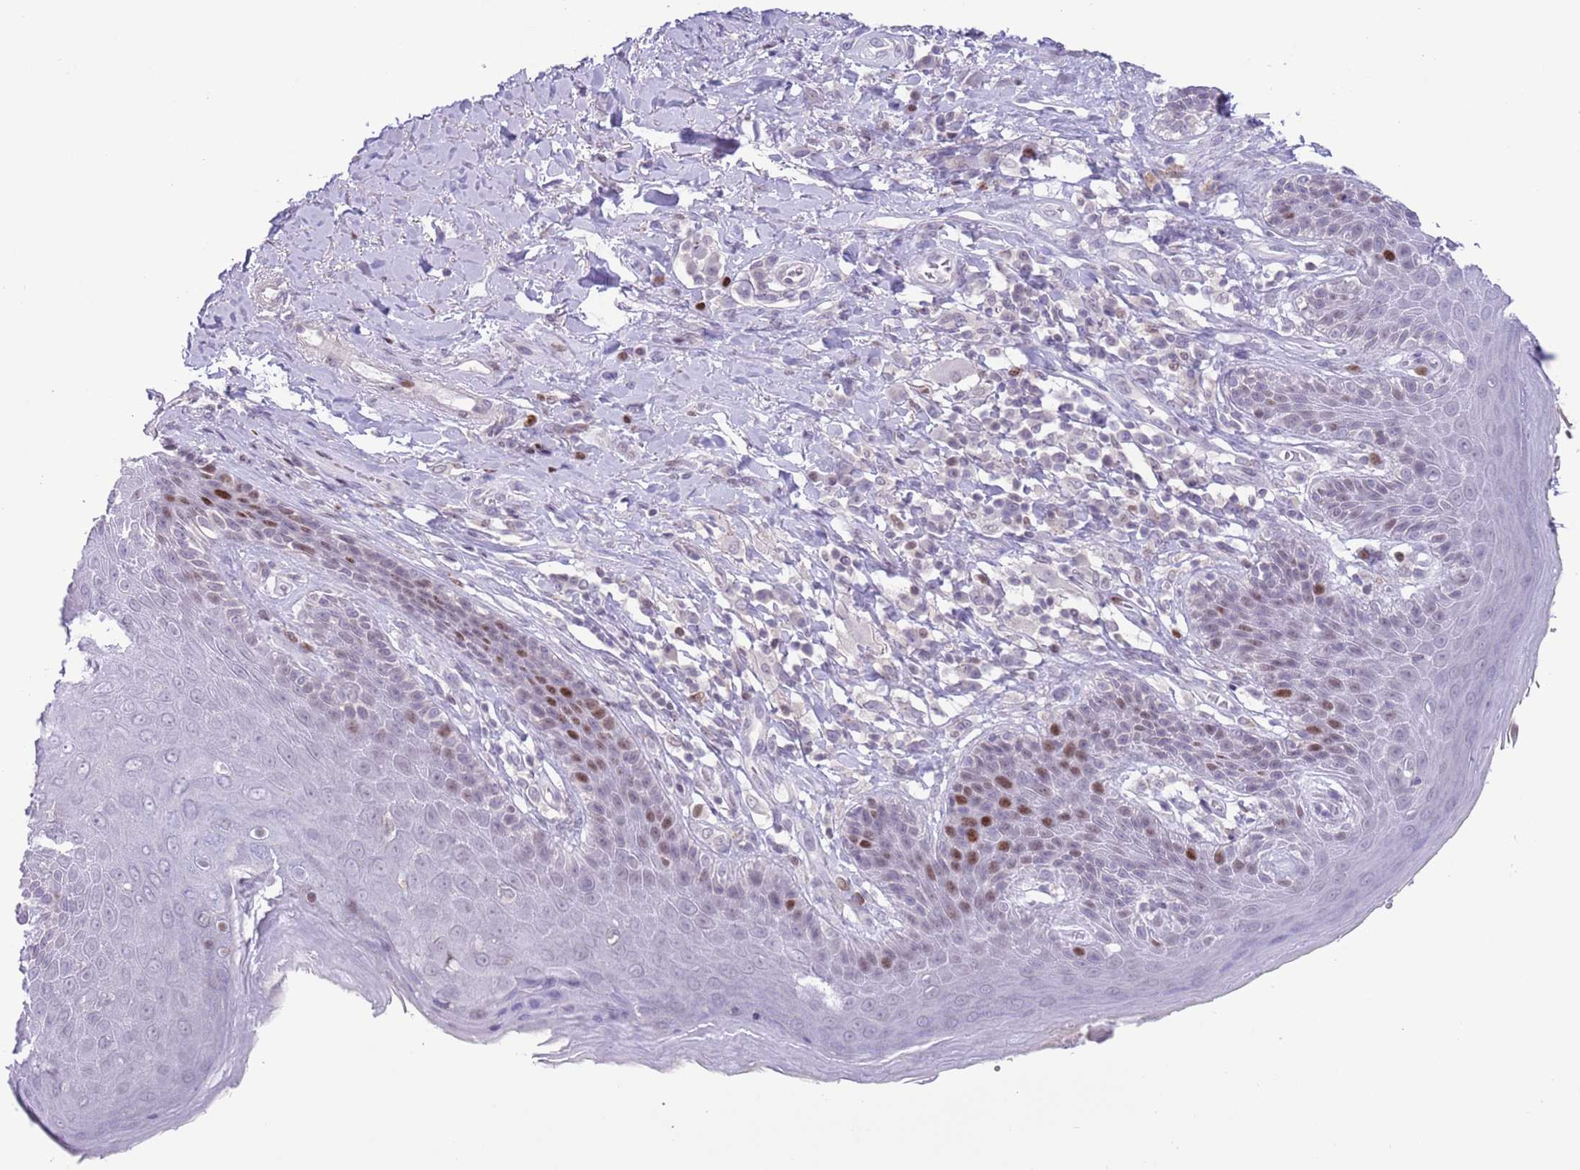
{"staining": {"intensity": "moderate", "quantity": "<25%", "location": "nuclear"}, "tissue": "skin", "cell_type": "Epidermal cells", "image_type": "normal", "snomed": [{"axis": "morphology", "description": "Normal tissue, NOS"}, {"axis": "topography", "description": "Anal"}], "caption": "A low amount of moderate nuclear staining is appreciated in approximately <25% of epidermal cells in unremarkable skin. The staining was performed using DAB to visualize the protein expression in brown, while the nuclei were stained in blue with hematoxylin (Magnification: 20x).", "gene": "MFSD10", "patient": {"sex": "female", "age": 89}}